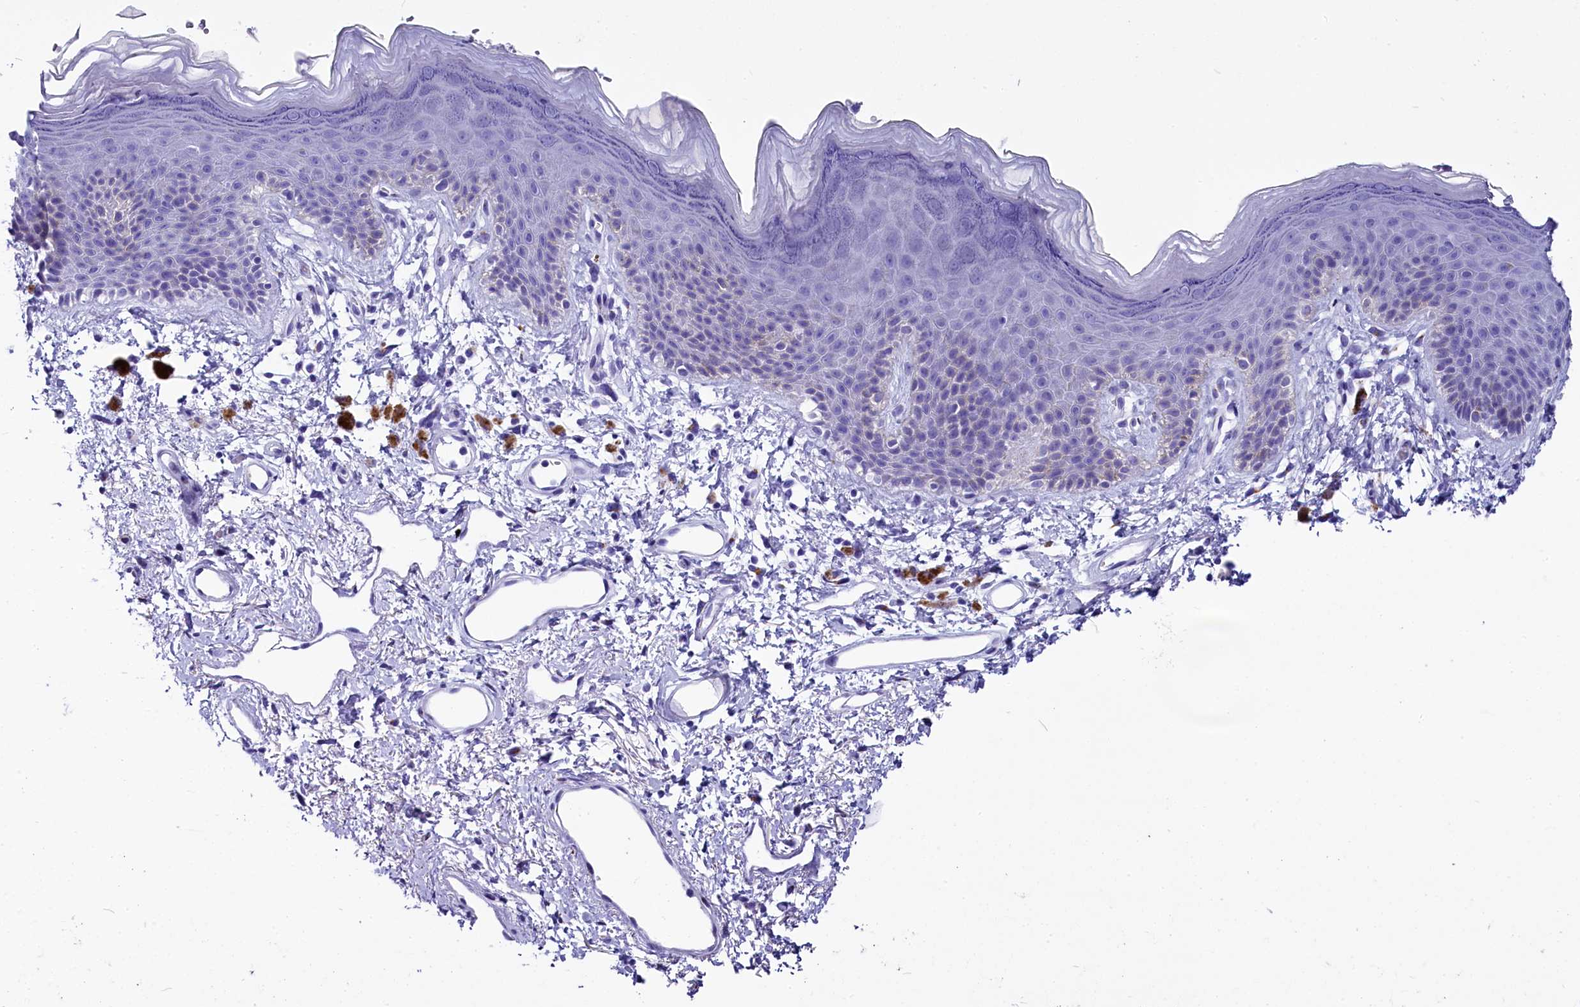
{"staining": {"intensity": "negative", "quantity": "none", "location": "none"}, "tissue": "skin", "cell_type": "Epidermal cells", "image_type": "normal", "snomed": [{"axis": "morphology", "description": "Normal tissue, NOS"}, {"axis": "topography", "description": "Anal"}], "caption": "Histopathology image shows no protein staining in epidermal cells of normal skin.", "gene": "AP3B2", "patient": {"sex": "female", "age": 46}}